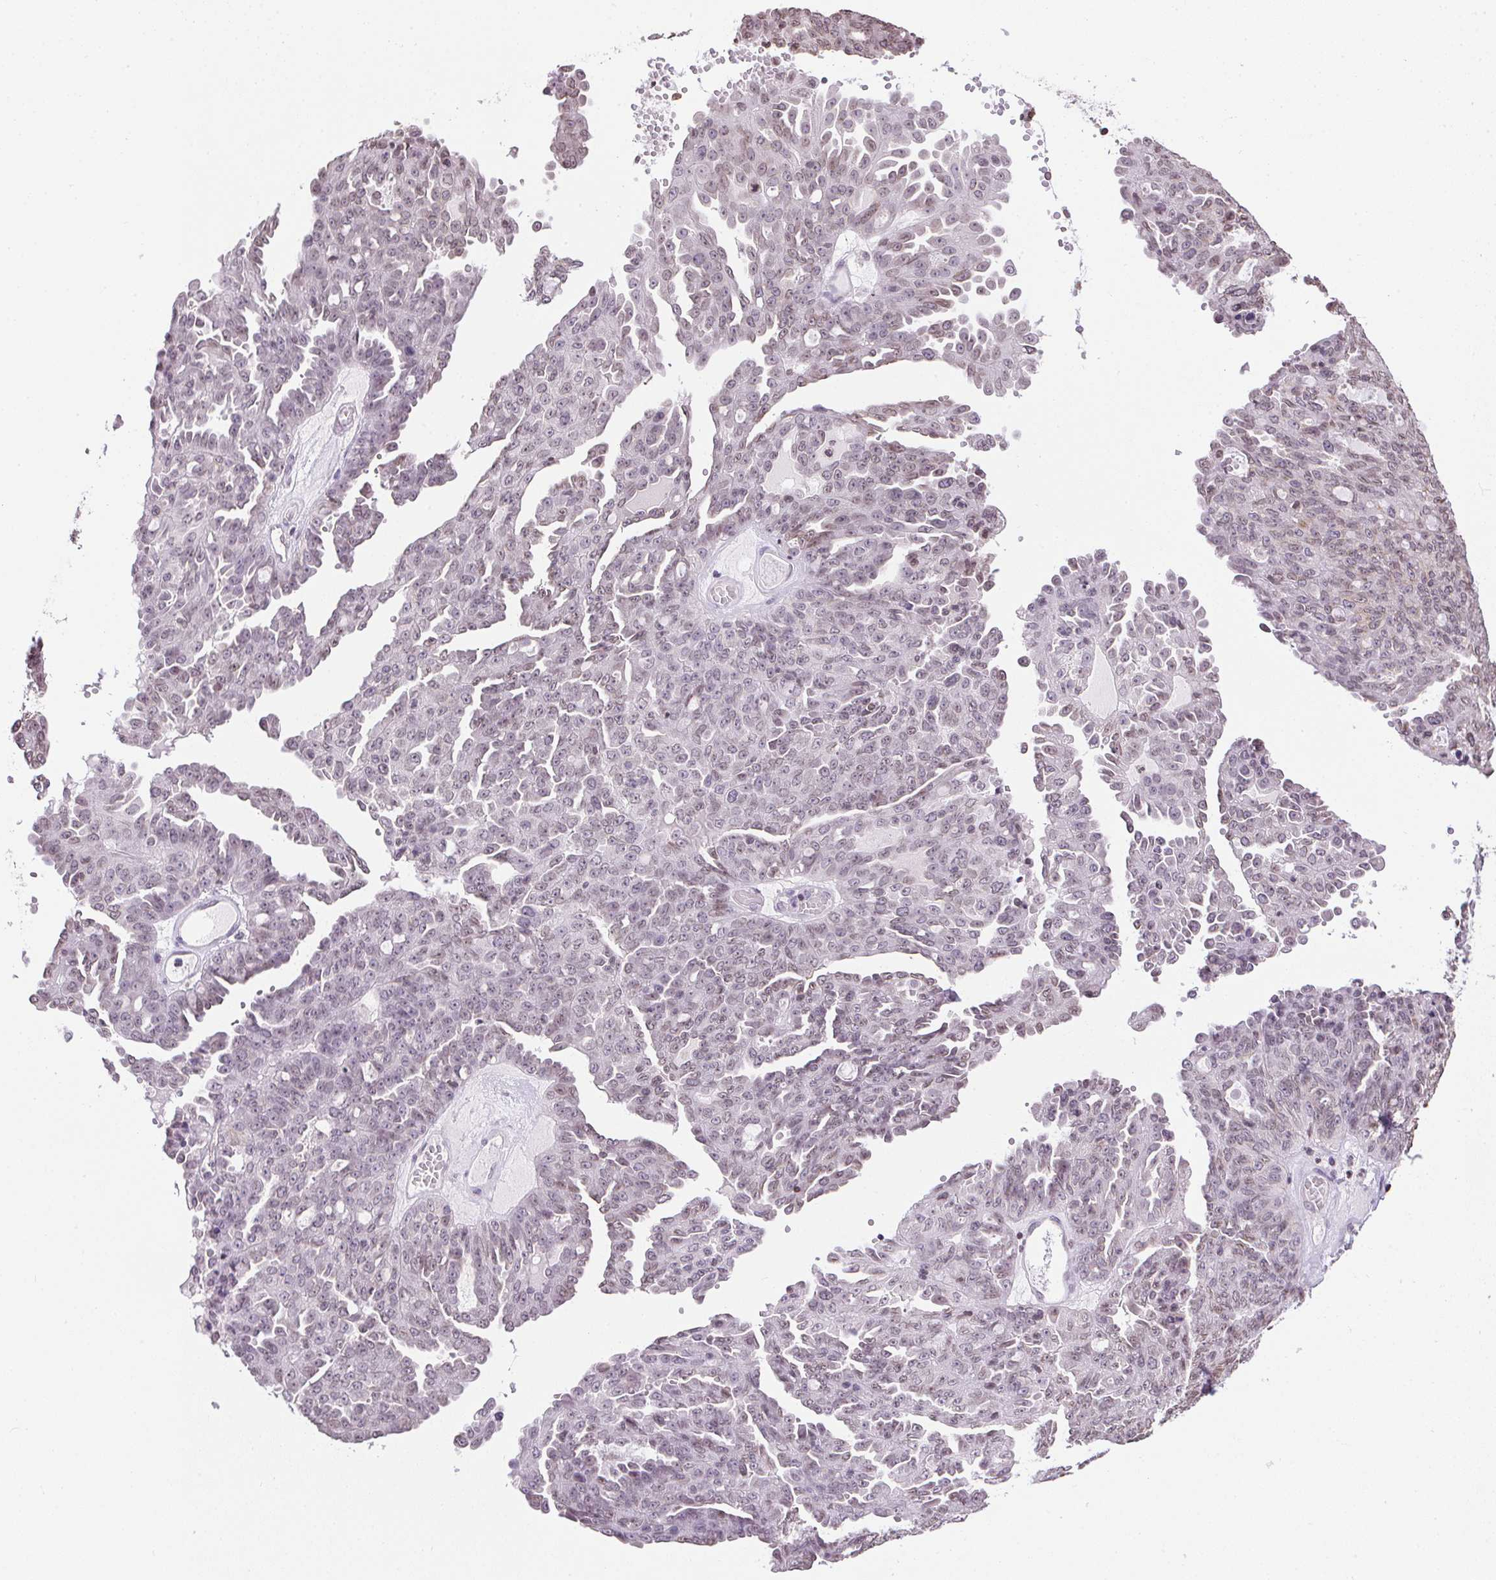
{"staining": {"intensity": "weak", "quantity": "25%-75%", "location": "nuclear"}, "tissue": "ovarian cancer", "cell_type": "Tumor cells", "image_type": "cancer", "snomed": [{"axis": "morphology", "description": "Cystadenocarcinoma, serous, NOS"}, {"axis": "topography", "description": "Ovary"}], "caption": "An image showing weak nuclear positivity in about 25%-75% of tumor cells in serous cystadenocarcinoma (ovarian), as visualized by brown immunohistochemical staining.", "gene": "PRL", "patient": {"sex": "female", "age": 71}}